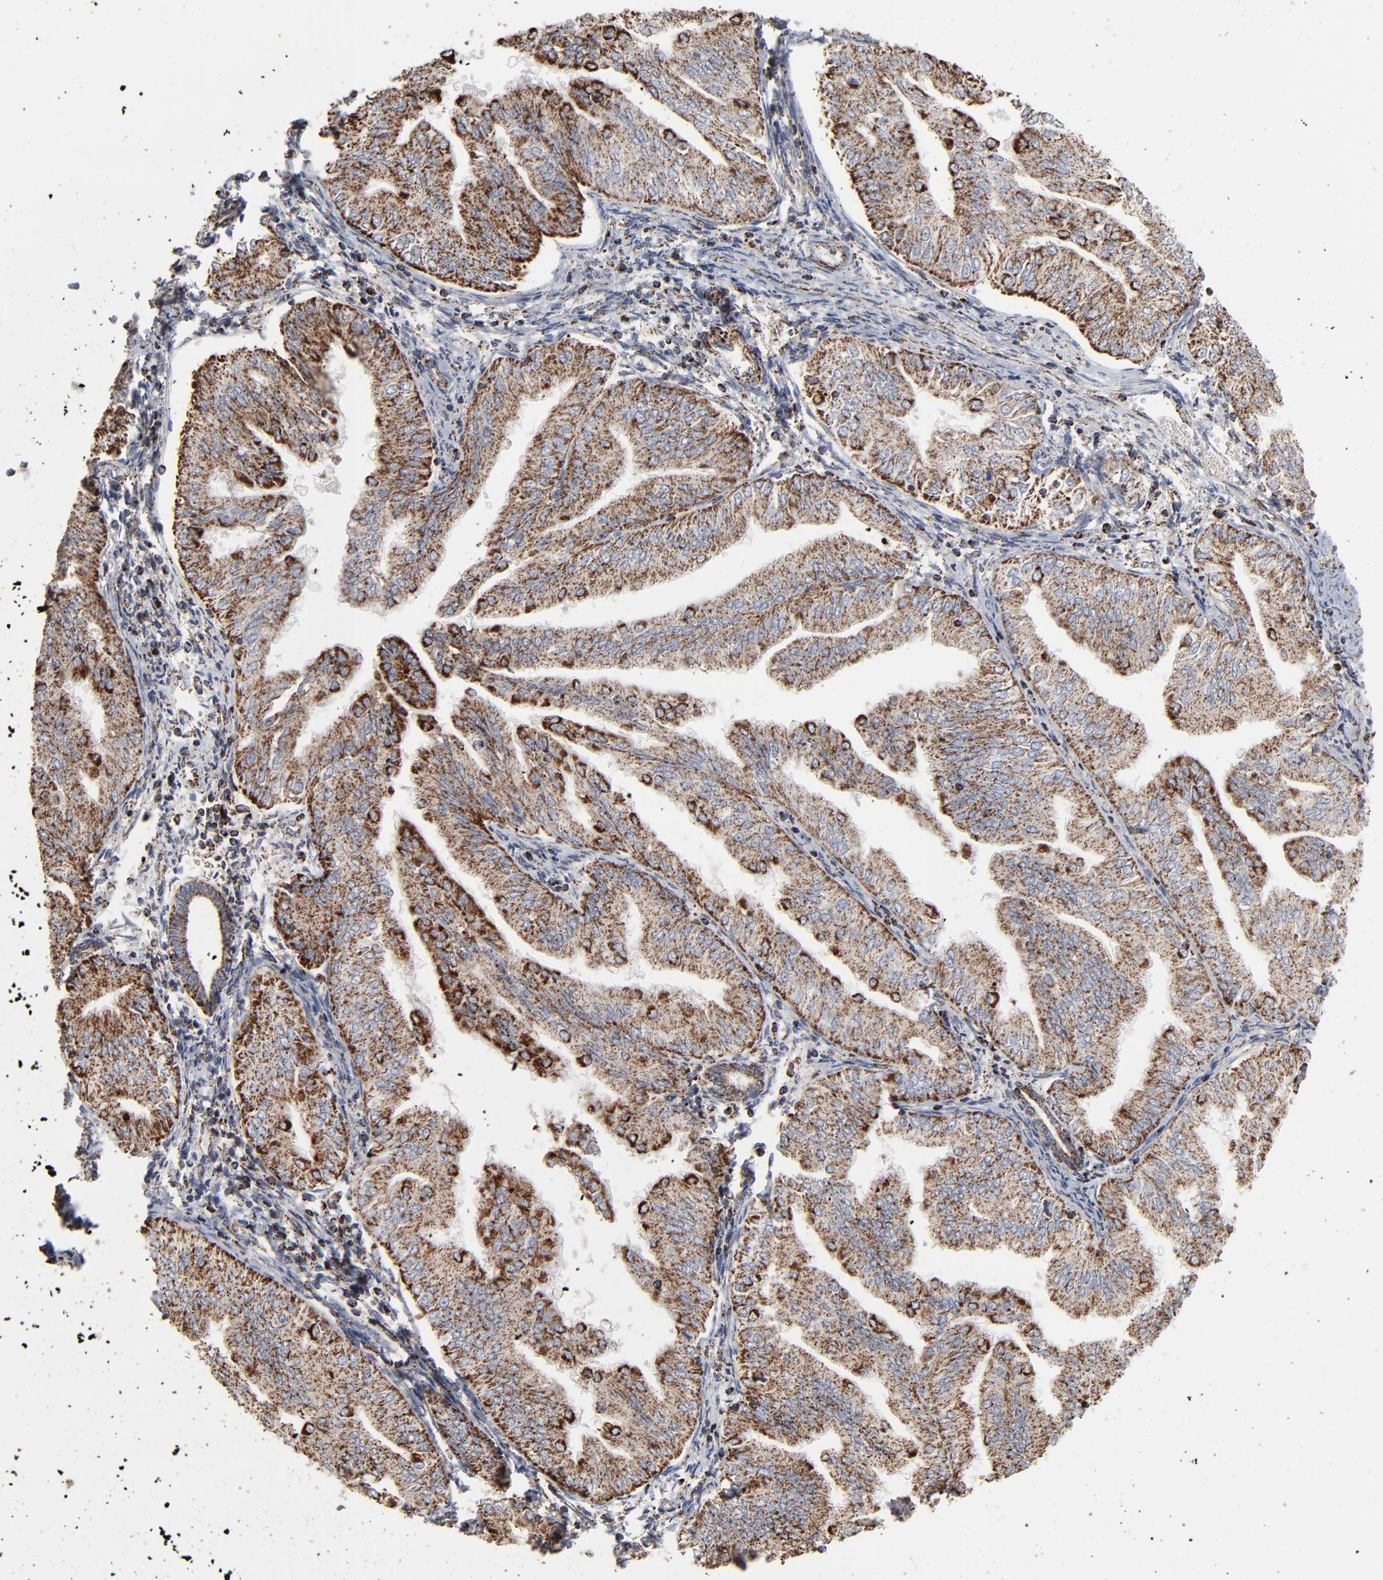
{"staining": {"intensity": "strong", "quantity": ">75%", "location": "cytoplasmic/membranous"}, "tissue": "endometrial cancer", "cell_type": "Tumor cells", "image_type": "cancer", "snomed": [{"axis": "morphology", "description": "Adenocarcinoma, NOS"}, {"axis": "topography", "description": "Endometrium"}], "caption": "The histopathology image displays staining of endometrial cancer, revealing strong cytoplasmic/membranous protein positivity (brown color) within tumor cells.", "gene": "UQCRC1", "patient": {"sex": "female", "age": 53}}